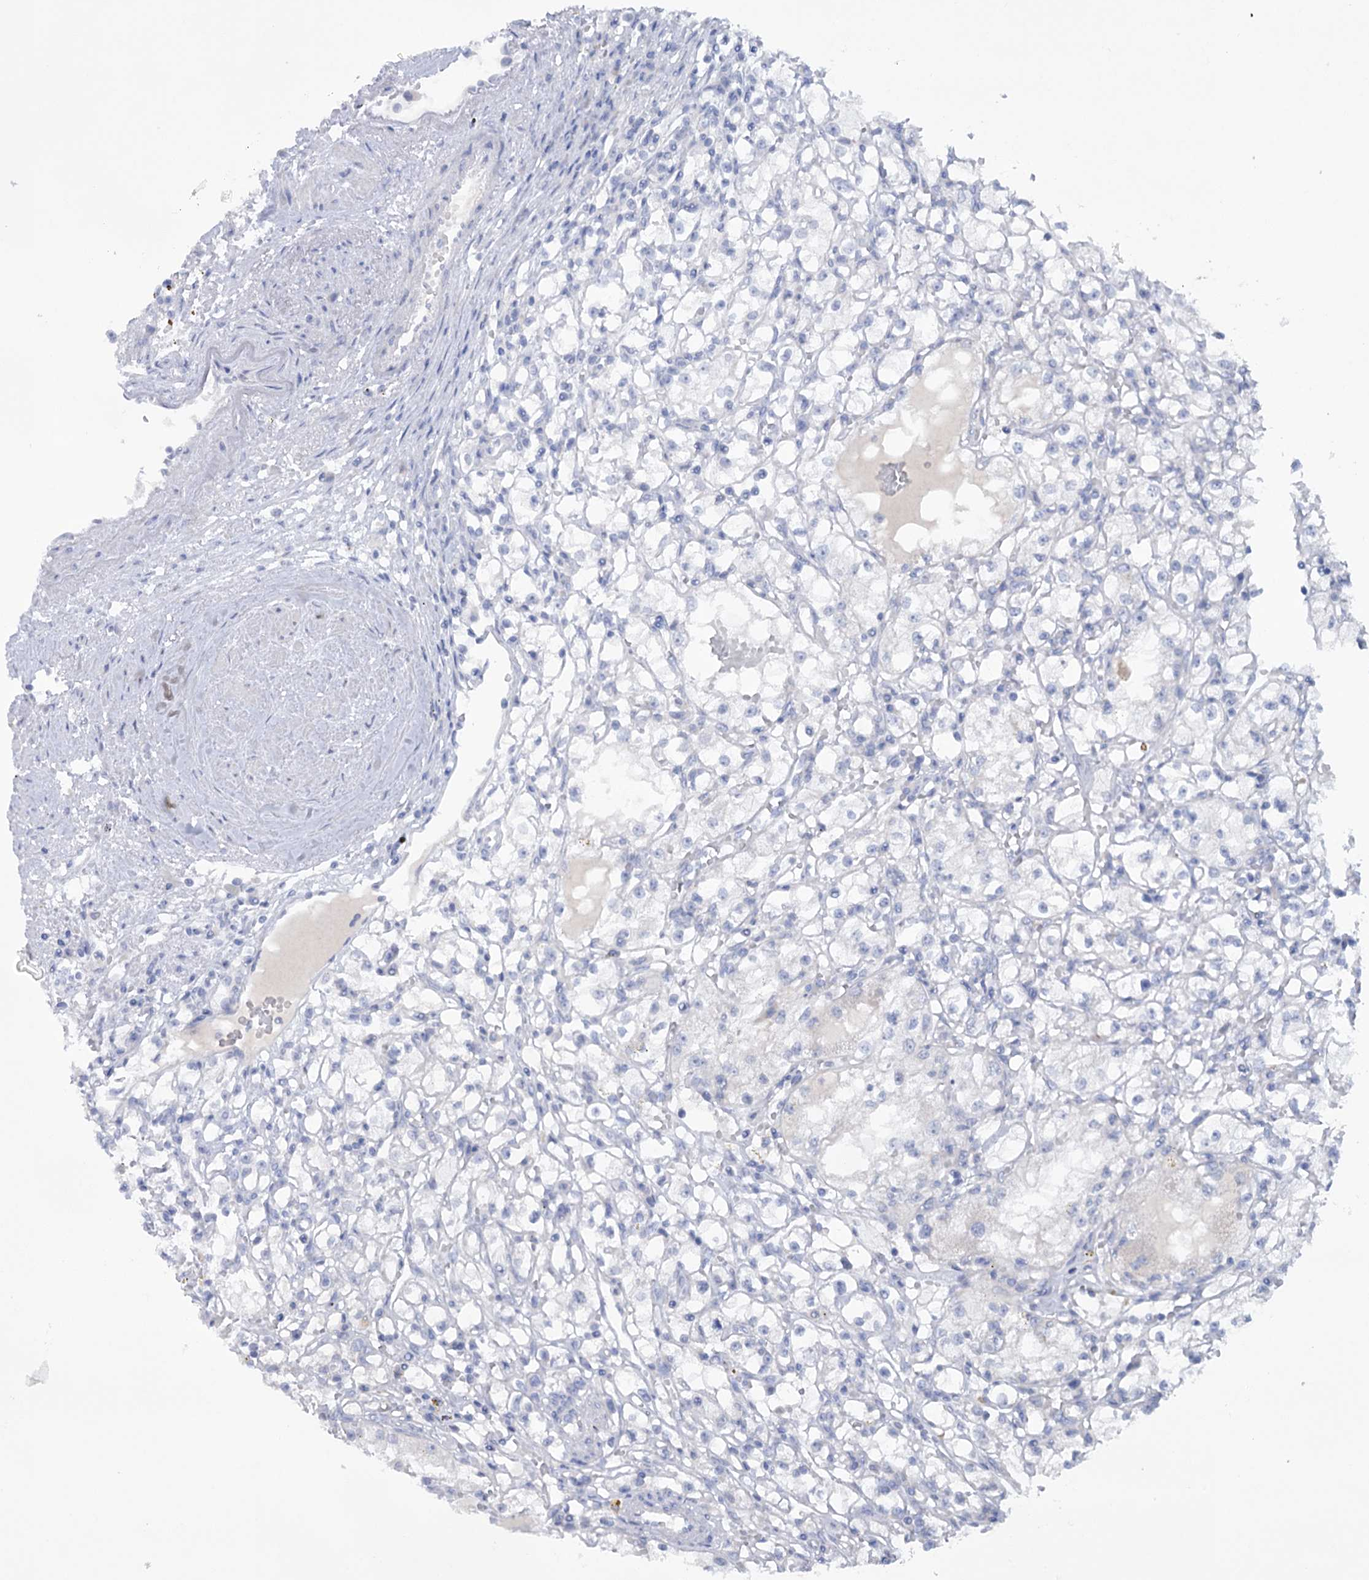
{"staining": {"intensity": "negative", "quantity": "none", "location": "none"}, "tissue": "renal cancer", "cell_type": "Tumor cells", "image_type": "cancer", "snomed": [{"axis": "morphology", "description": "Adenocarcinoma, NOS"}, {"axis": "topography", "description": "Kidney"}], "caption": "Immunohistochemistry (IHC) image of neoplastic tissue: human adenocarcinoma (renal) stained with DAB (3,3'-diaminobenzidine) reveals no significant protein expression in tumor cells.", "gene": "MTCH2", "patient": {"sex": "male", "age": 56}}